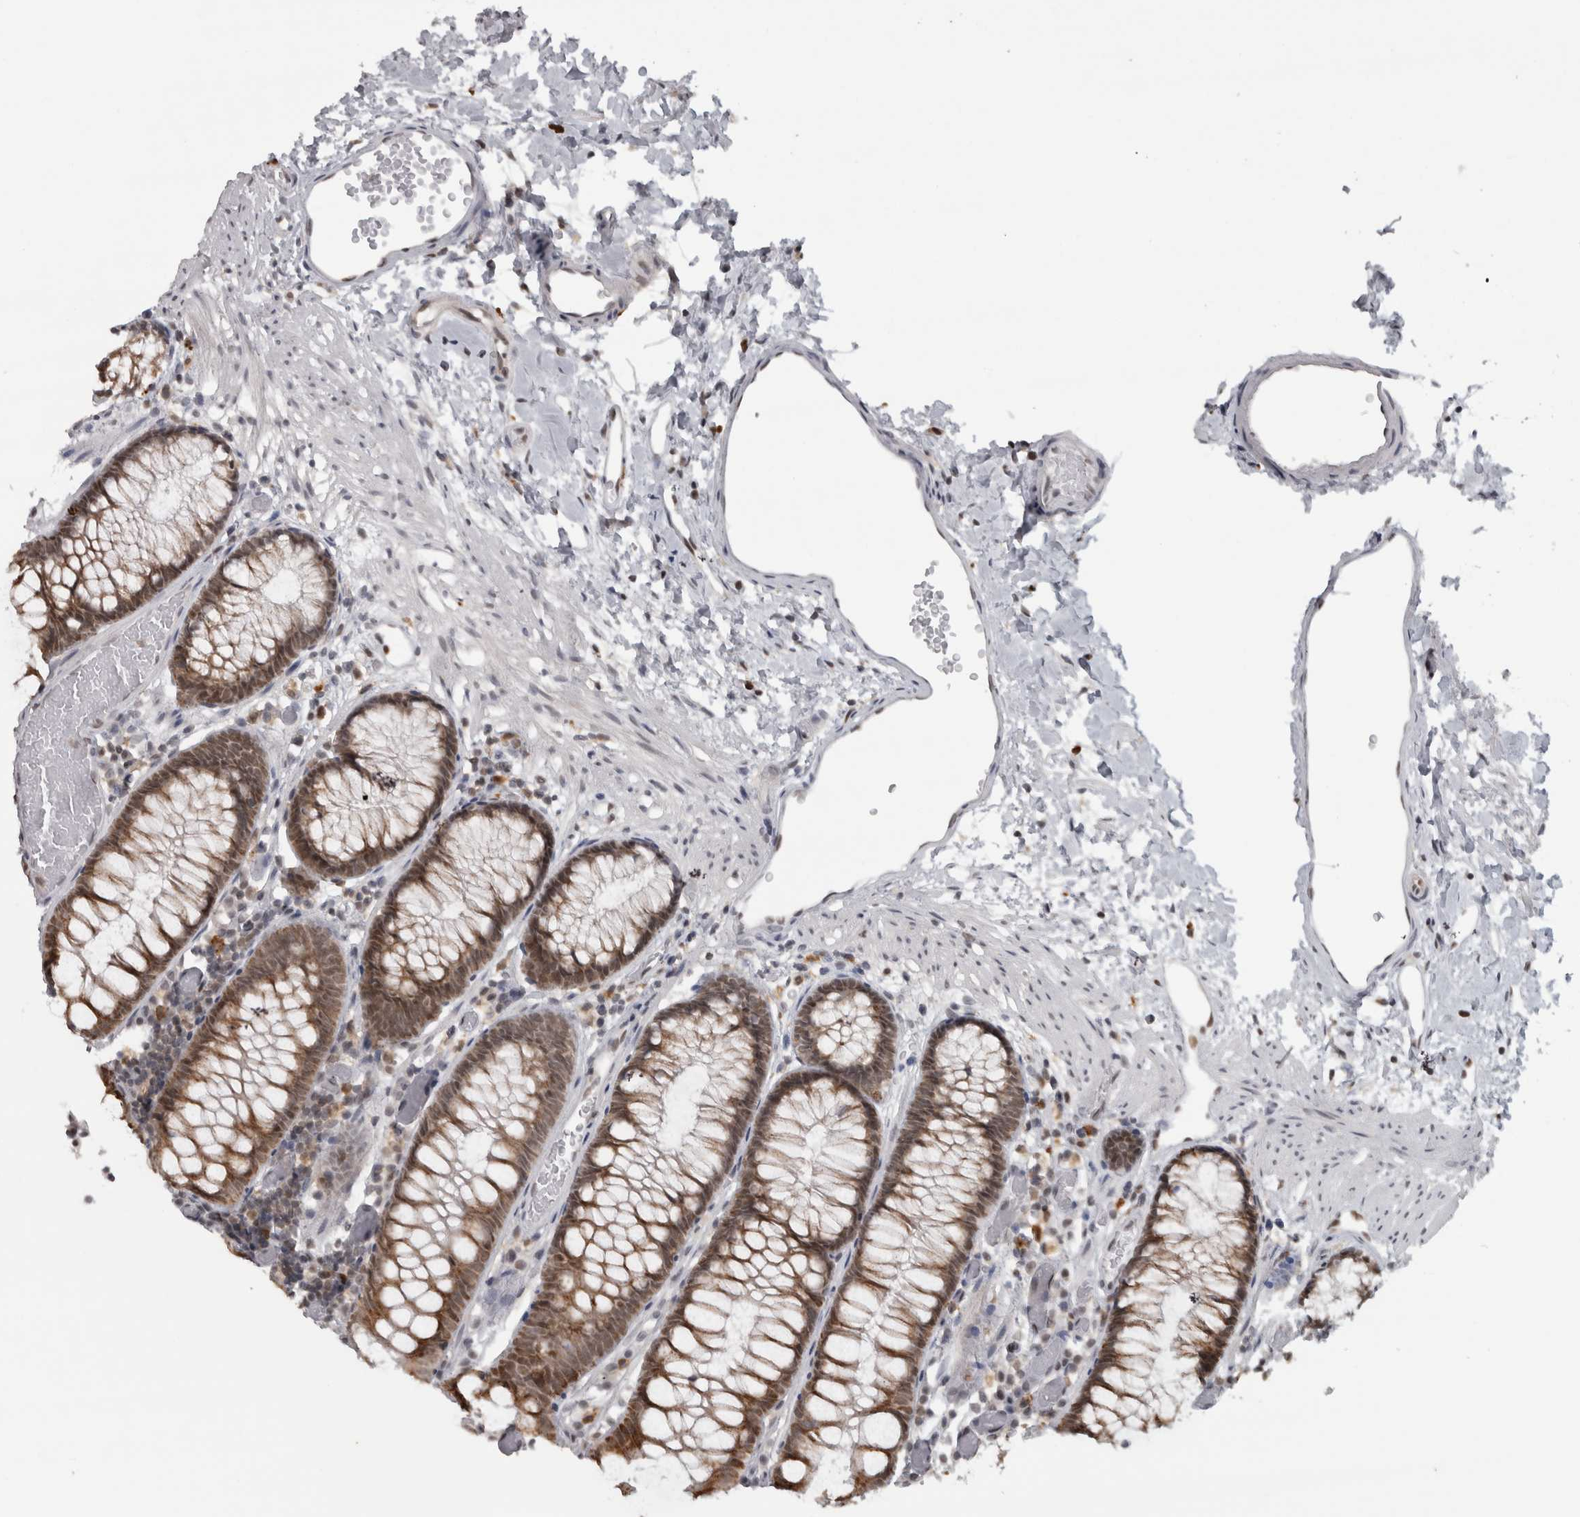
{"staining": {"intensity": "moderate", "quantity": ">75%", "location": "nuclear"}, "tissue": "colon", "cell_type": "Endothelial cells", "image_type": "normal", "snomed": [{"axis": "morphology", "description": "Normal tissue, NOS"}, {"axis": "topography", "description": "Colon"}], "caption": "IHC of unremarkable colon shows medium levels of moderate nuclear positivity in about >75% of endothelial cells.", "gene": "MICU3", "patient": {"sex": "male", "age": 14}}